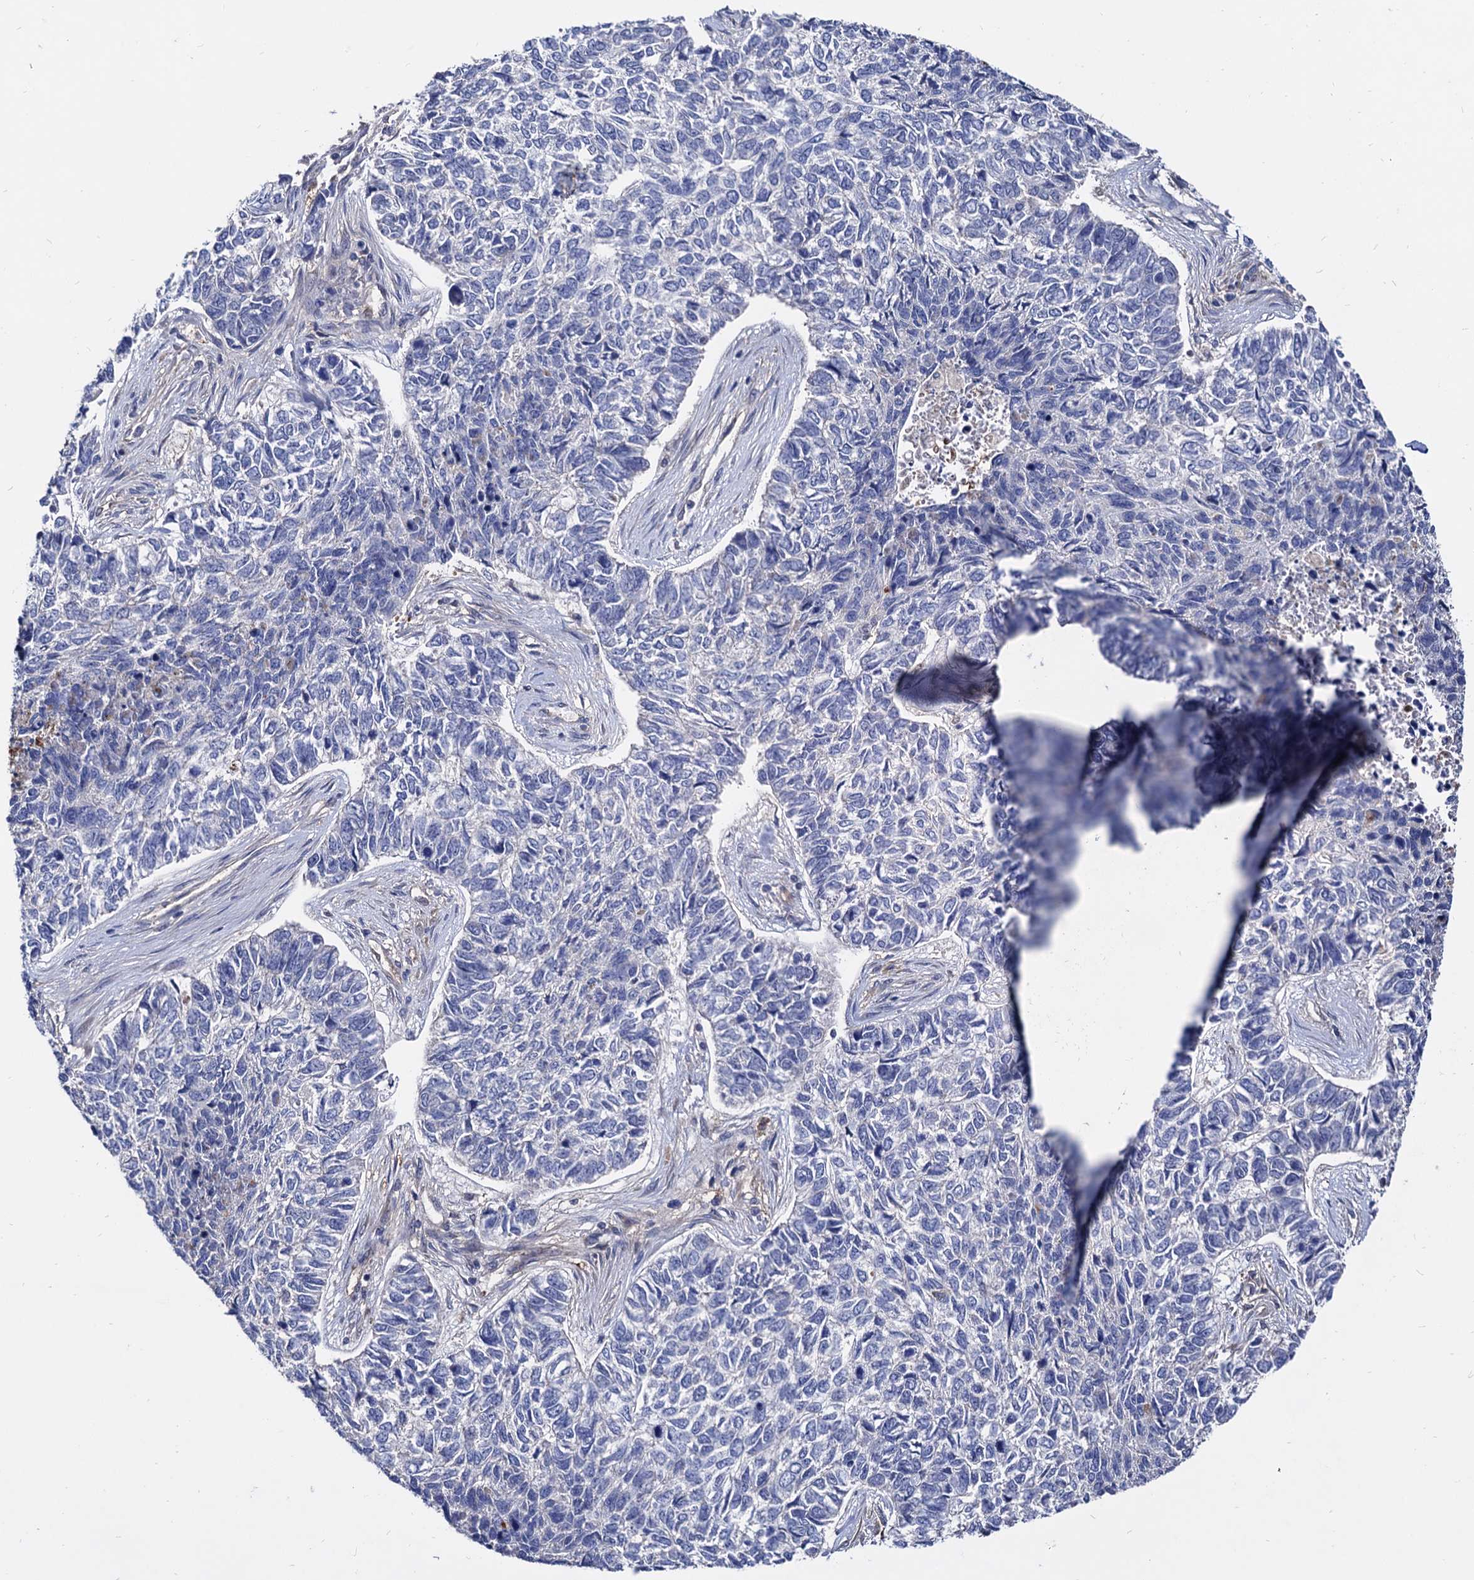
{"staining": {"intensity": "negative", "quantity": "none", "location": "none"}, "tissue": "skin cancer", "cell_type": "Tumor cells", "image_type": "cancer", "snomed": [{"axis": "morphology", "description": "Basal cell carcinoma"}, {"axis": "topography", "description": "Skin"}], "caption": "This image is of skin basal cell carcinoma stained with immunohistochemistry (IHC) to label a protein in brown with the nuclei are counter-stained blue. There is no expression in tumor cells.", "gene": "CPPED1", "patient": {"sex": "female", "age": 65}}